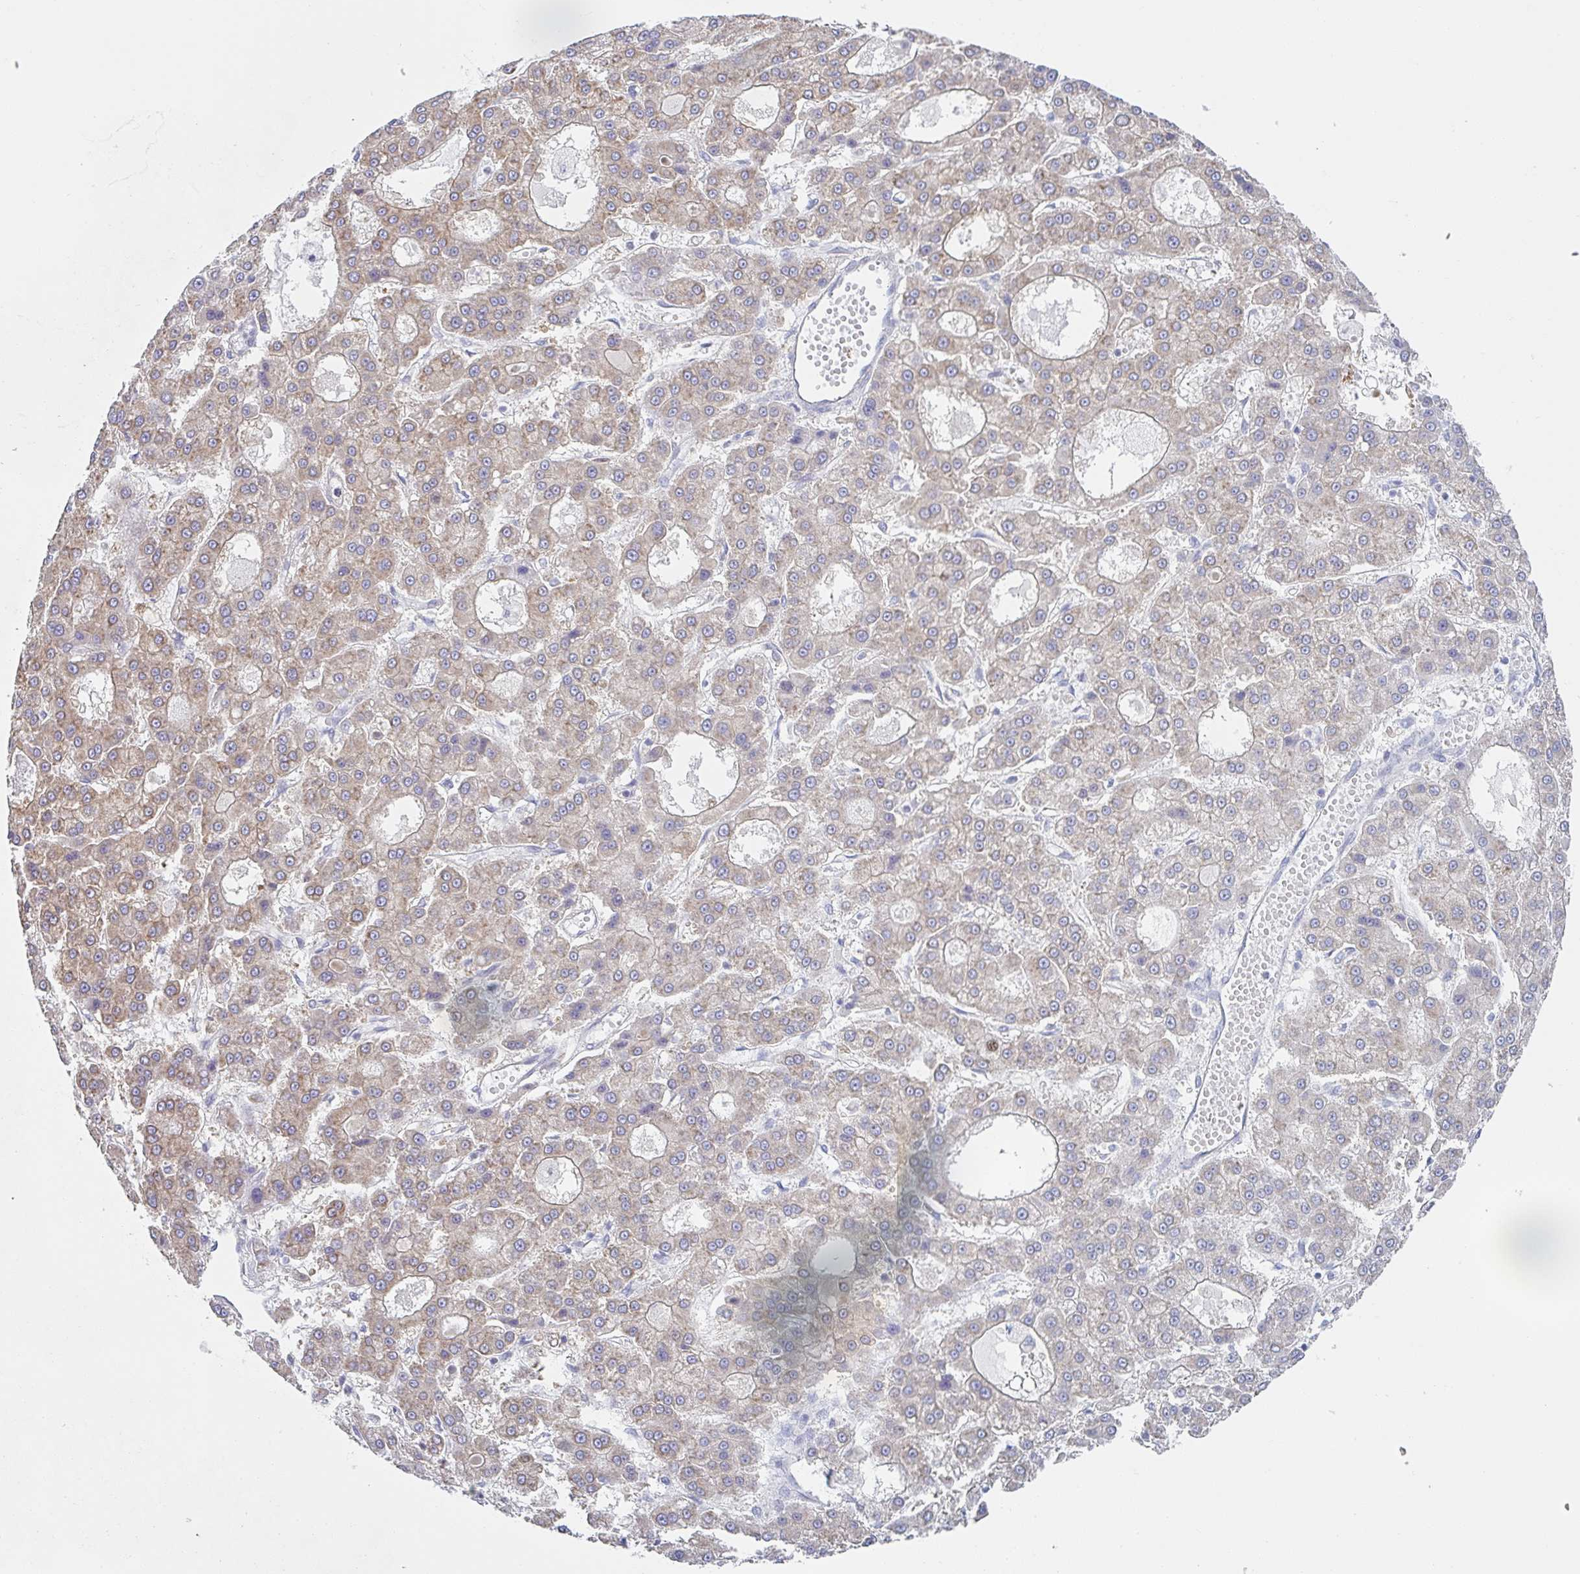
{"staining": {"intensity": "weak", "quantity": "25%-75%", "location": "cytoplasmic/membranous"}, "tissue": "liver cancer", "cell_type": "Tumor cells", "image_type": "cancer", "snomed": [{"axis": "morphology", "description": "Carcinoma, Hepatocellular, NOS"}, {"axis": "topography", "description": "Liver"}], "caption": "DAB immunohistochemical staining of liver cancer (hepatocellular carcinoma) shows weak cytoplasmic/membranous protein staining in approximately 25%-75% of tumor cells. (Brightfield microscopy of DAB IHC at high magnification).", "gene": "AMPD2", "patient": {"sex": "male", "age": 70}}